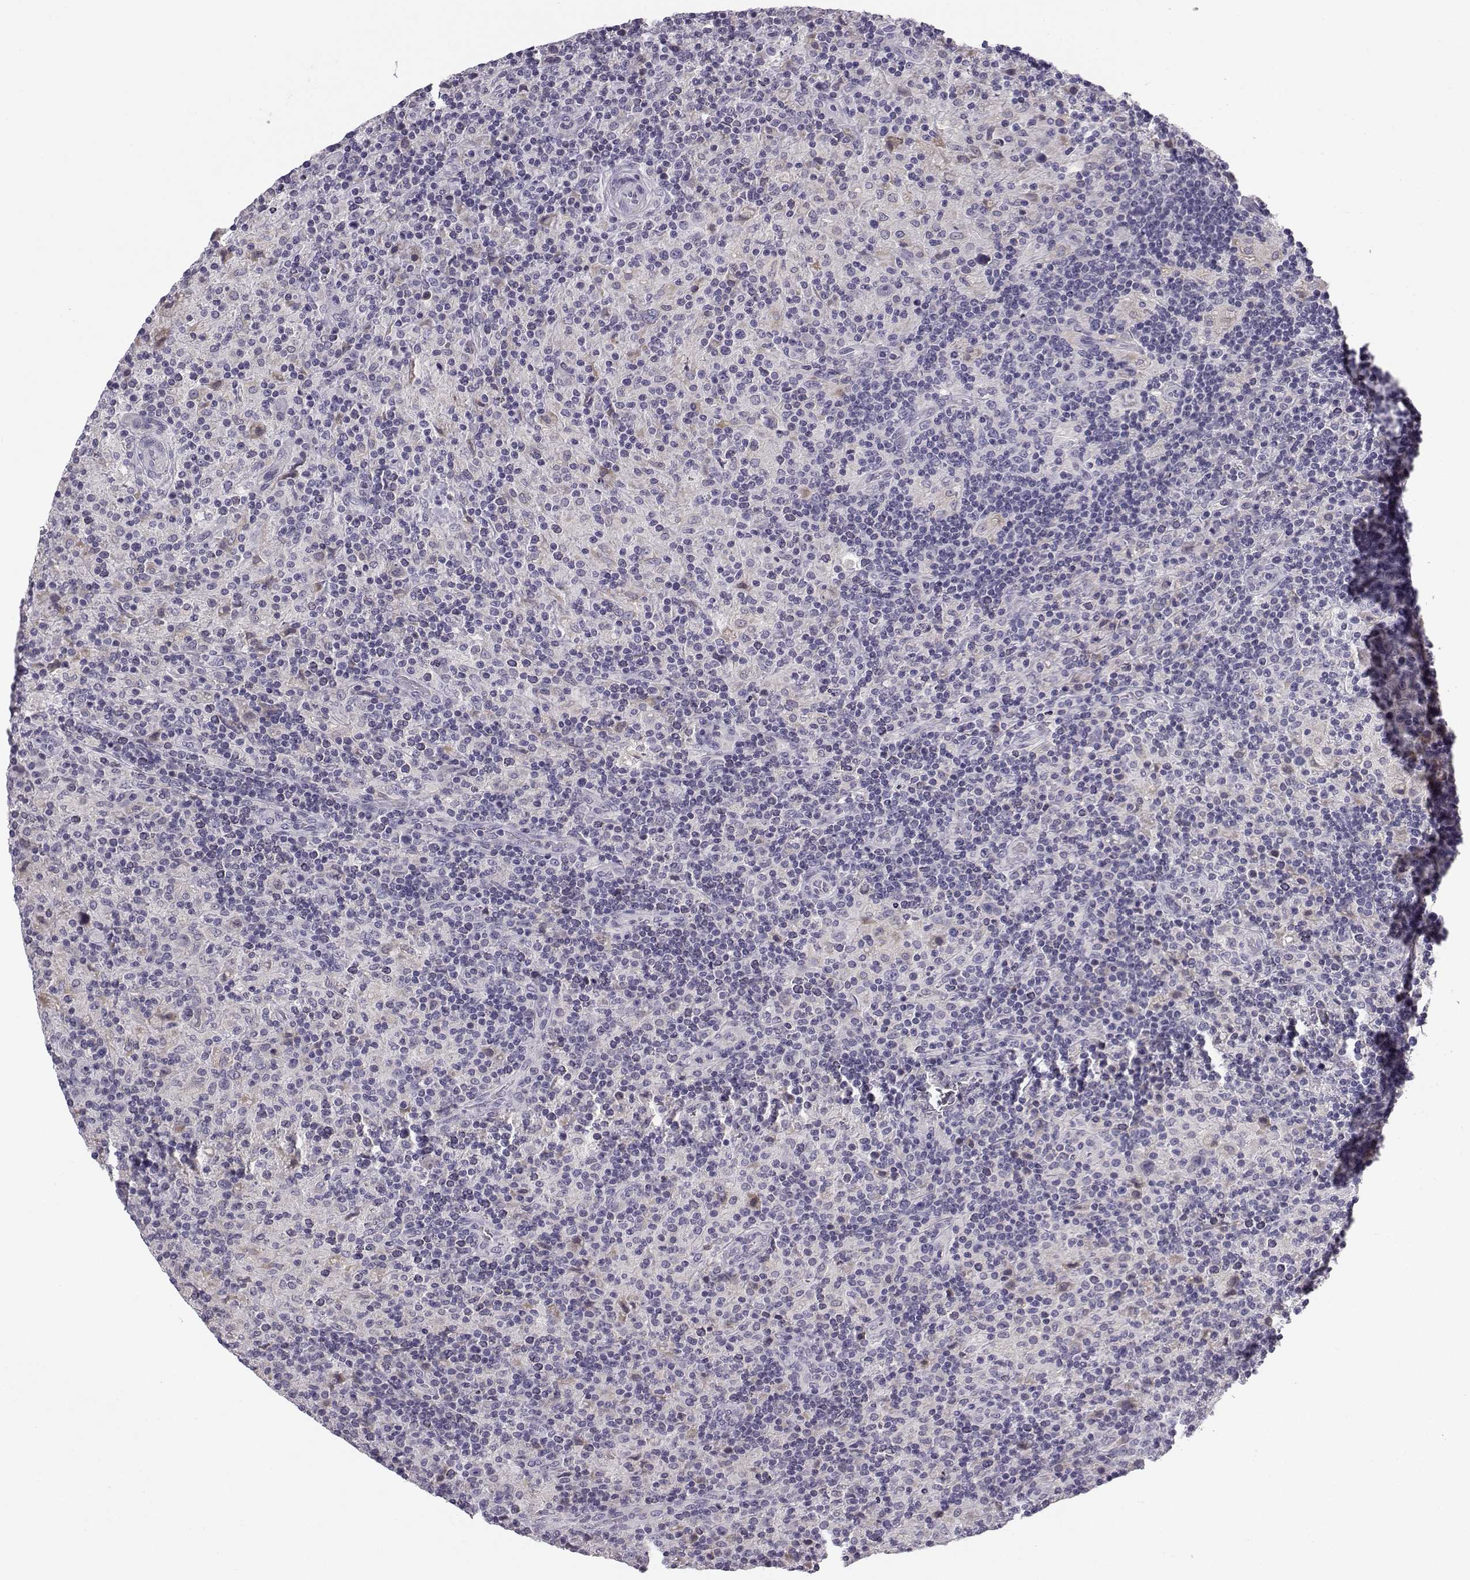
{"staining": {"intensity": "negative", "quantity": "none", "location": "none"}, "tissue": "lymphoma", "cell_type": "Tumor cells", "image_type": "cancer", "snomed": [{"axis": "morphology", "description": "Hodgkin's disease, NOS"}, {"axis": "topography", "description": "Lymph node"}], "caption": "Tumor cells show no significant protein expression in Hodgkin's disease.", "gene": "ACSL6", "patient": {"sex": "male", "age": 70}}